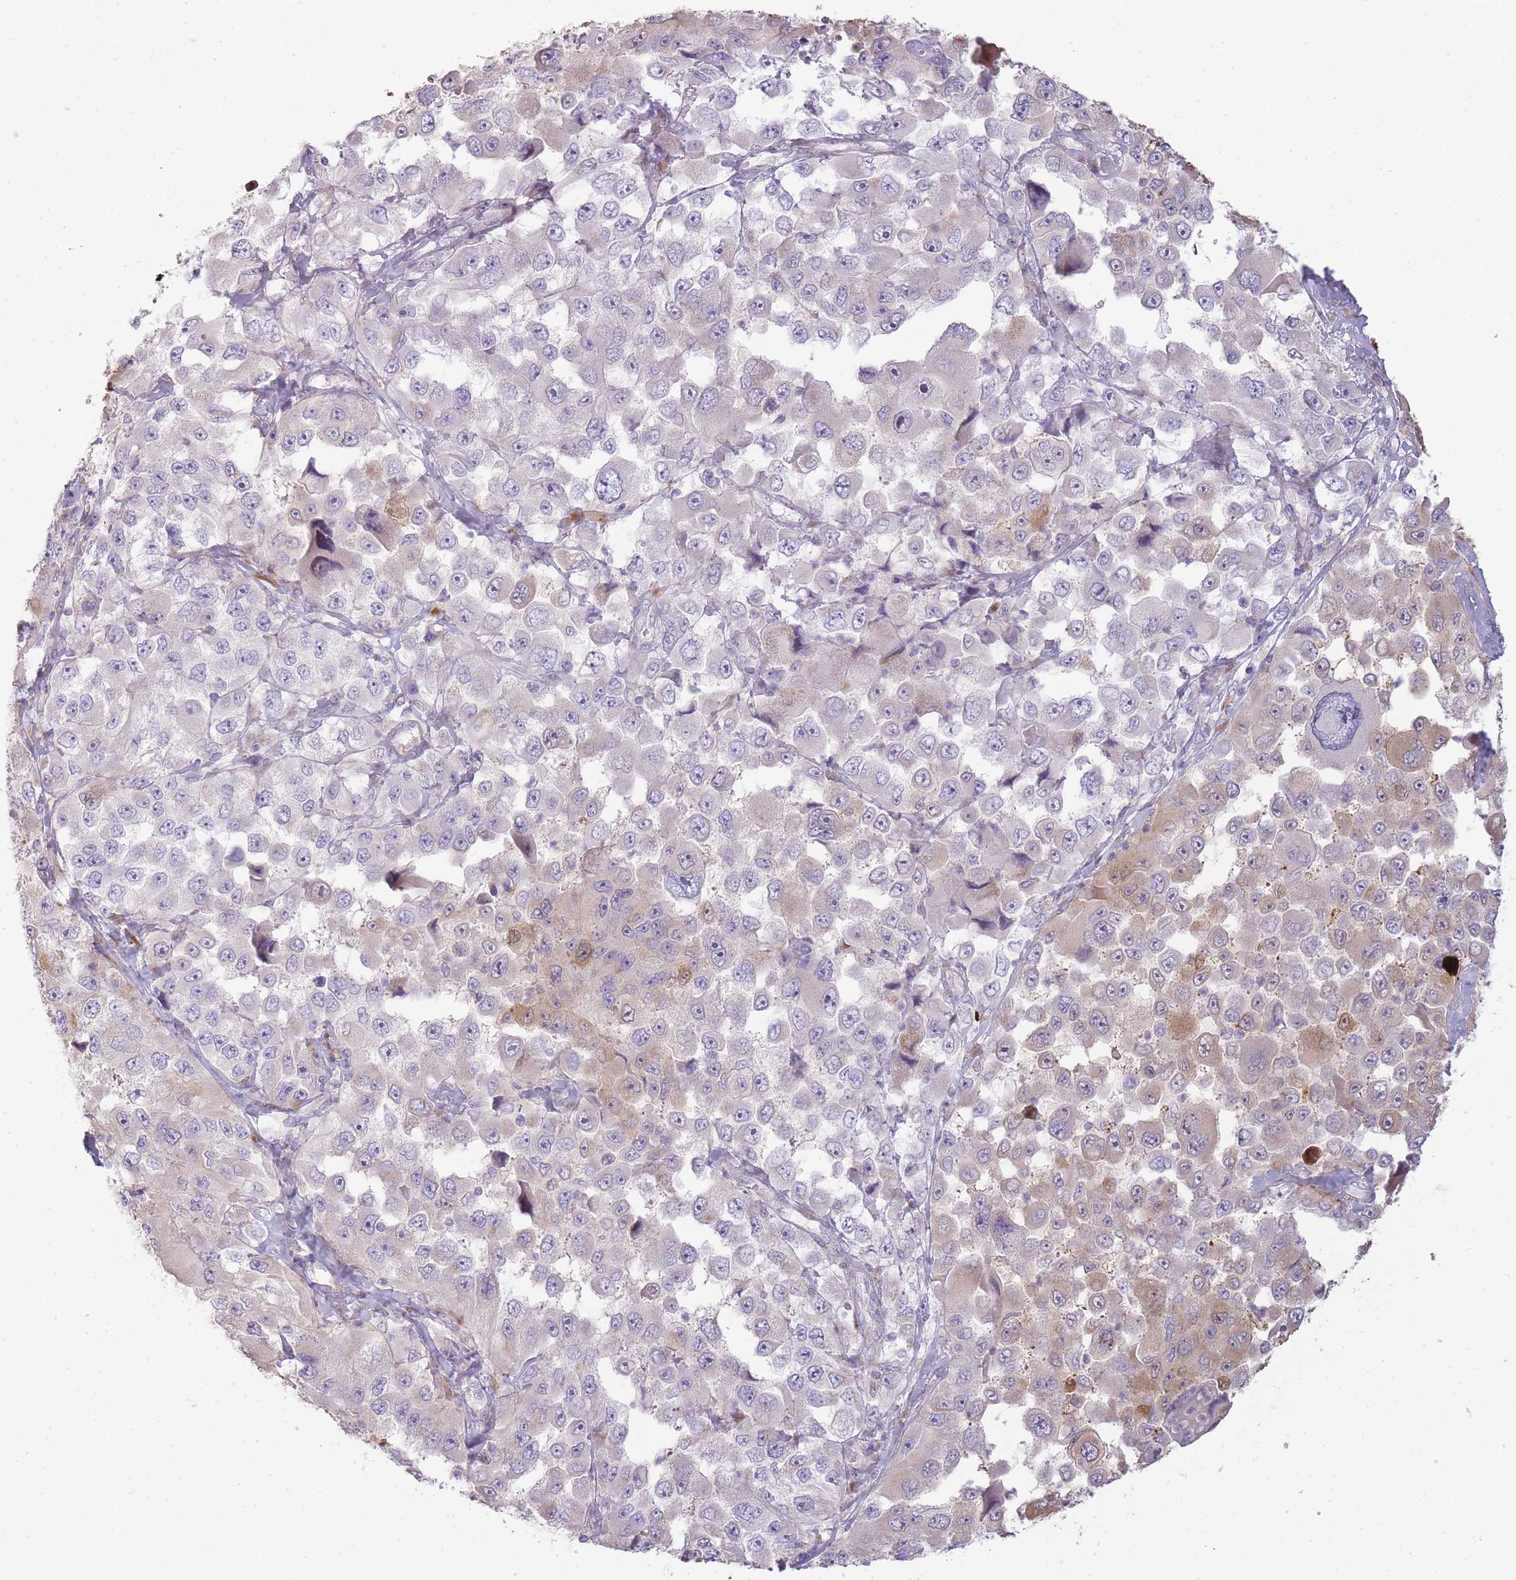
{"staining": {"intensity": "moderate", "quantity": "<25%", "location": "cytoplasmic/membranous"}, "tissue": "melanoma", "cell_type": "Tumor cells", "image_type": "cancer", "snomed": [{"axis": "morphology", "description": "Malignant melanoma, Metastatic site"}, {"axis": "topography", "description": "Lymph node"}], "caption": "The micrograph shows immunohistochemical staining of melanoma. There is moderate cytoplasmic/membranous positivity is present in approximately <25% of tumor cells. The staining was performed using DAB (3,3'-diaminobenzidine), with brown indicating positive protein expression. Nuclei are stained blue with hematoxylin.", "gene": "PPP3R2", "patient": {"sex": "male", "age": 62}}